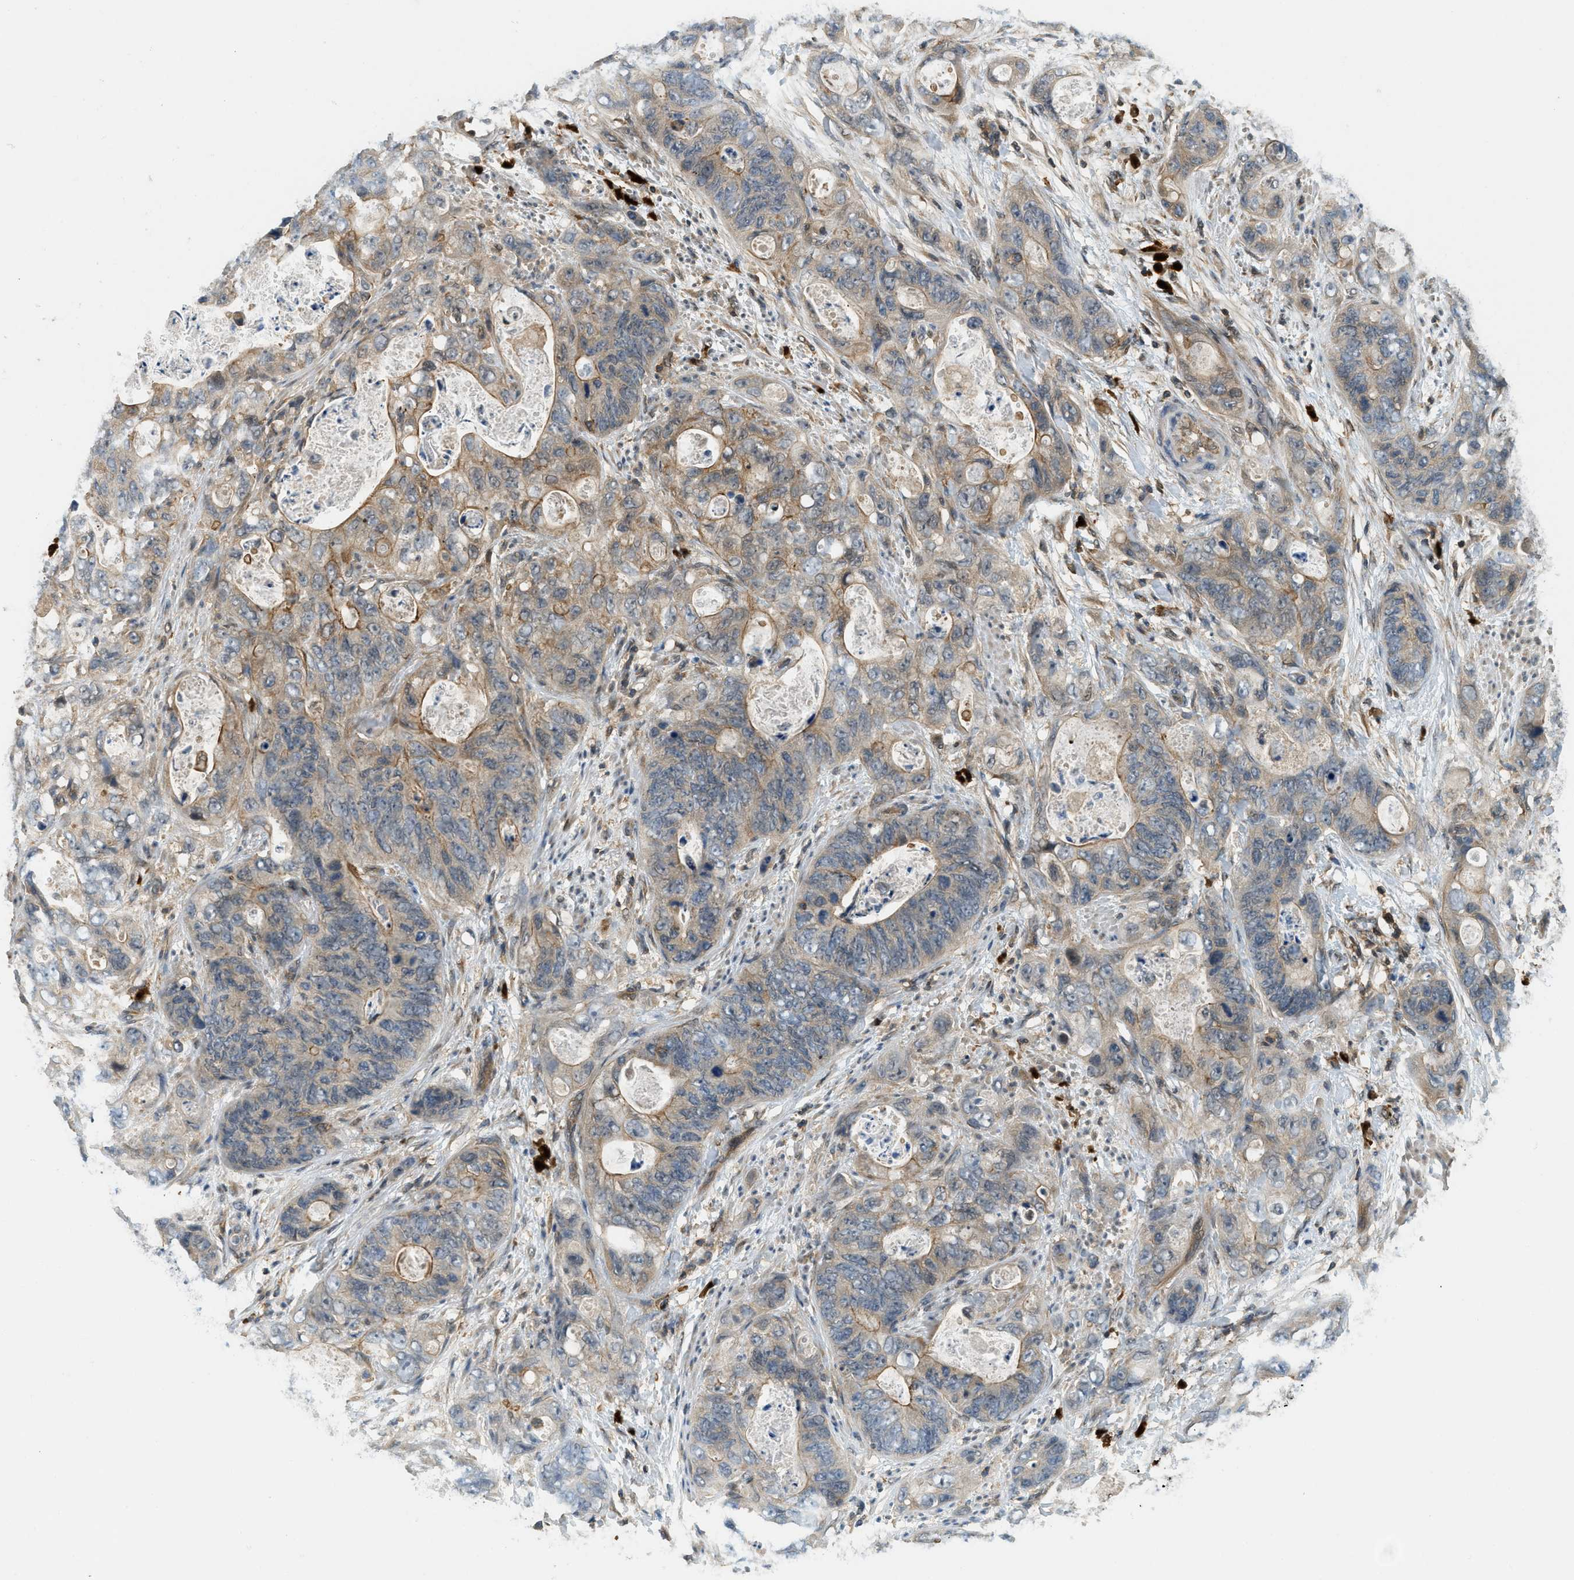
{"staining": {"intensity": "moderate", "quantity": ">75%", "location": "cytoplasmic/membranous"}, "tissue": "stomach cancer", "cell_type": "Tumor cells", "image_type": "cancer", "snomed": [{"axis": "morphology", "description": "Adenocarcinoma, NOS"}, {"axis": "topography", "description": "Stomach"}], "caption": "Immunohistochemistry histopathology image of human stomach cancer stained for a protein (brown), which displays medium levels of moderate cytoplasmic/membranous positivity in approximately >75% of tumor cells.", "gene": "GMPPB", "patient": {"sex": "female", "age": 89}}